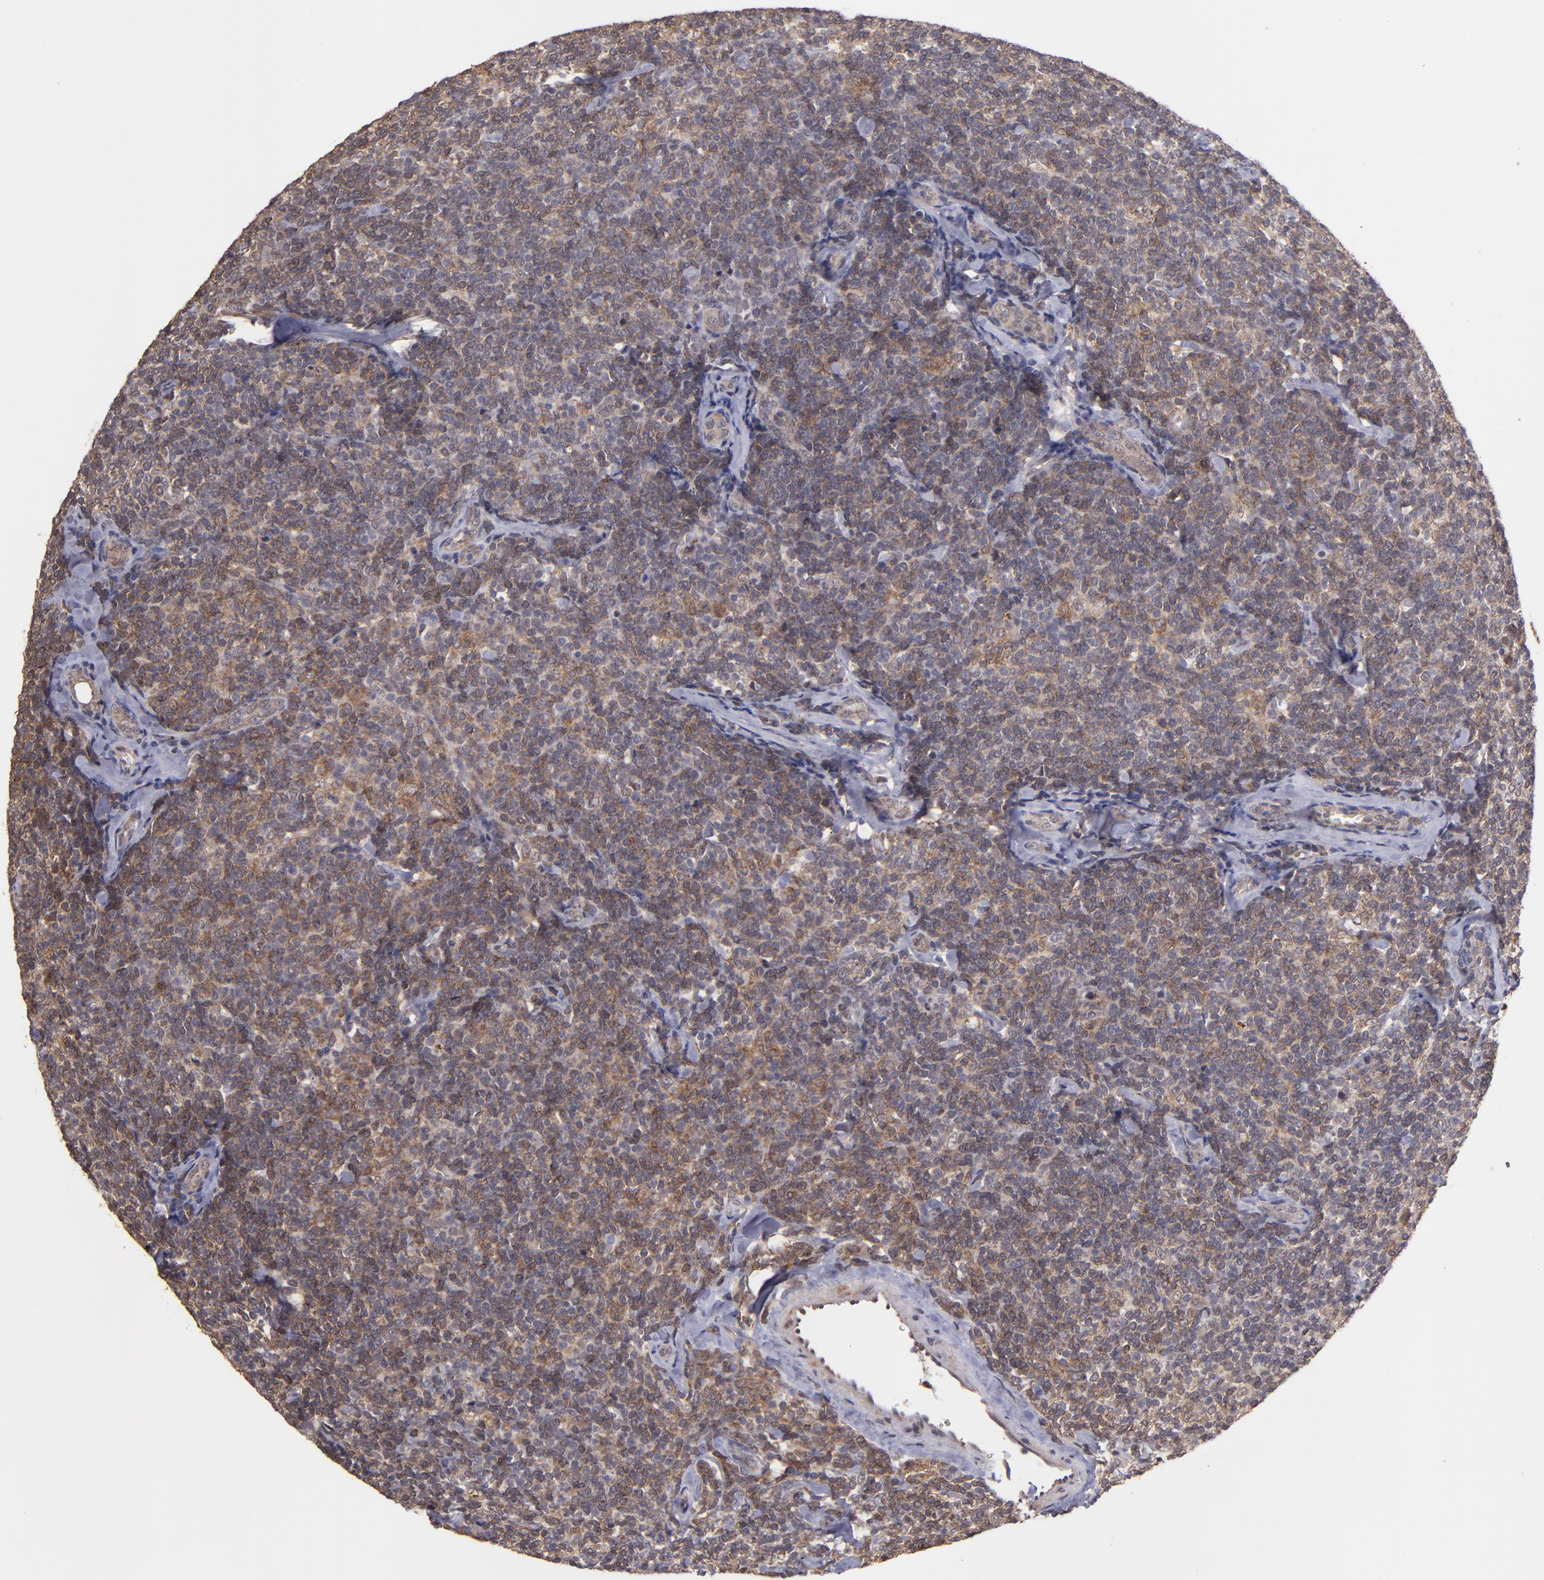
{"staining": {"intensity": "weak", "quantity": "25%-75%", "location": "cytoplasmic/membranous,nuclear"}, "tissue": "lymphoma", "cell_type": "Tumor cells", "image_type": "cancer", "snomed": [{"axis": "morphology", "description": "Malignant lymphoma, non-Hodgkin's type, Low grade"}, {"axis": "topography", "description": "Lymph node"}], "caption": "Human low-grade malignant lymphoma, non-Hodgkin's type stained with a brown dye exhibits weak cytoplasmic/membranous and nuclear positive expression in approximately 25%-75% of tumor cells.", "gene": "SIPA1L1", "patient": {"sex": "female", "age": 56}}